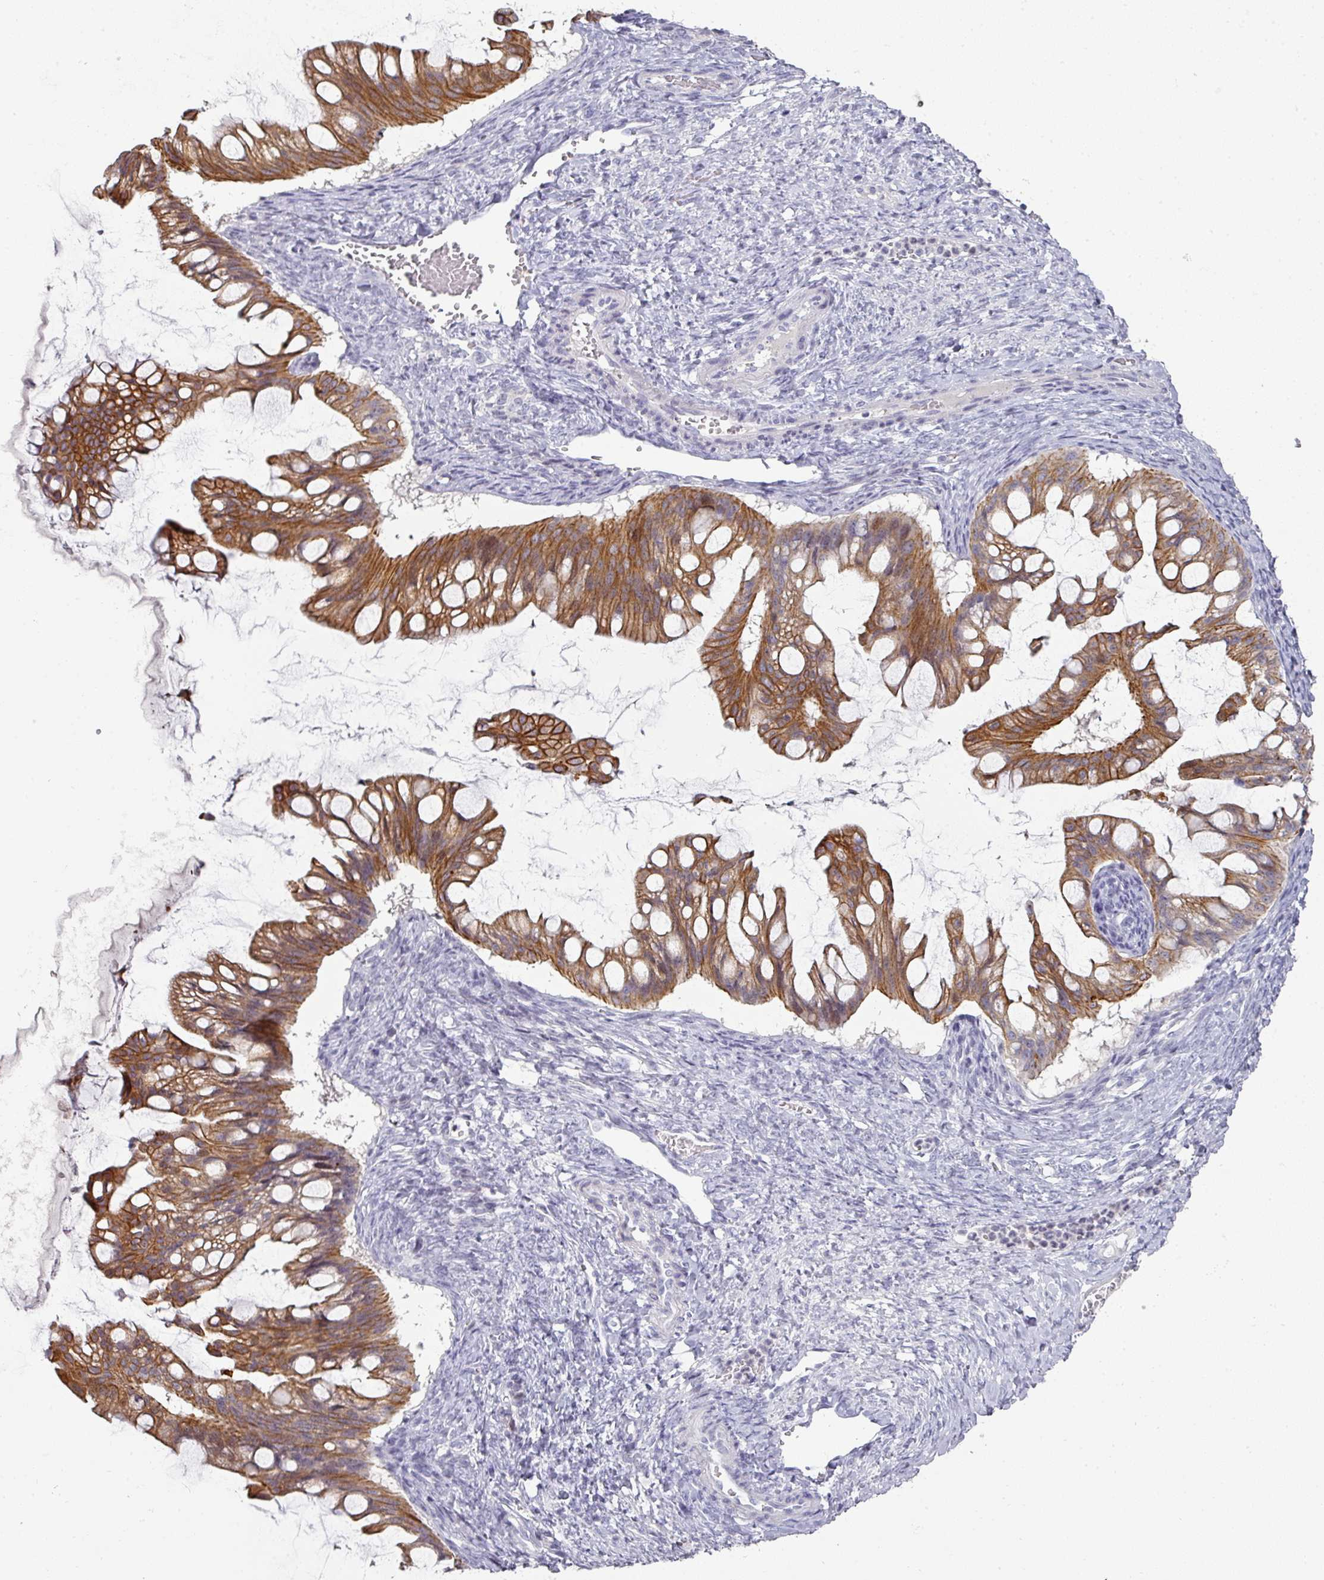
{"staining": {"intensity": "strong", "quantity": ">75%", "location": "cytoplasmic/membranous"}, "tissue": "ovarian cancer", "cell_type": "Tumor cells", "image_type": "cancer", "snomed": [{"axis": "morphology", "description": "Cystadenocarcinoma, mucinous, NOS"}, {"axis": "topography", "description": "Ovary"}], "caption": "Immunohistochemistry image of neoplastic tissue: human mucinous cystadenocarcinoma (ovarian) stained using immunohistochemistry shows high levels of strong protein expression localized specifically in the cytoplasmic/membranous of tumor cells, appearing as a cytoplasmic/membranous brown color.", "gene": "GTF2H3", "patient": {"sex": "female", "age": 73}}